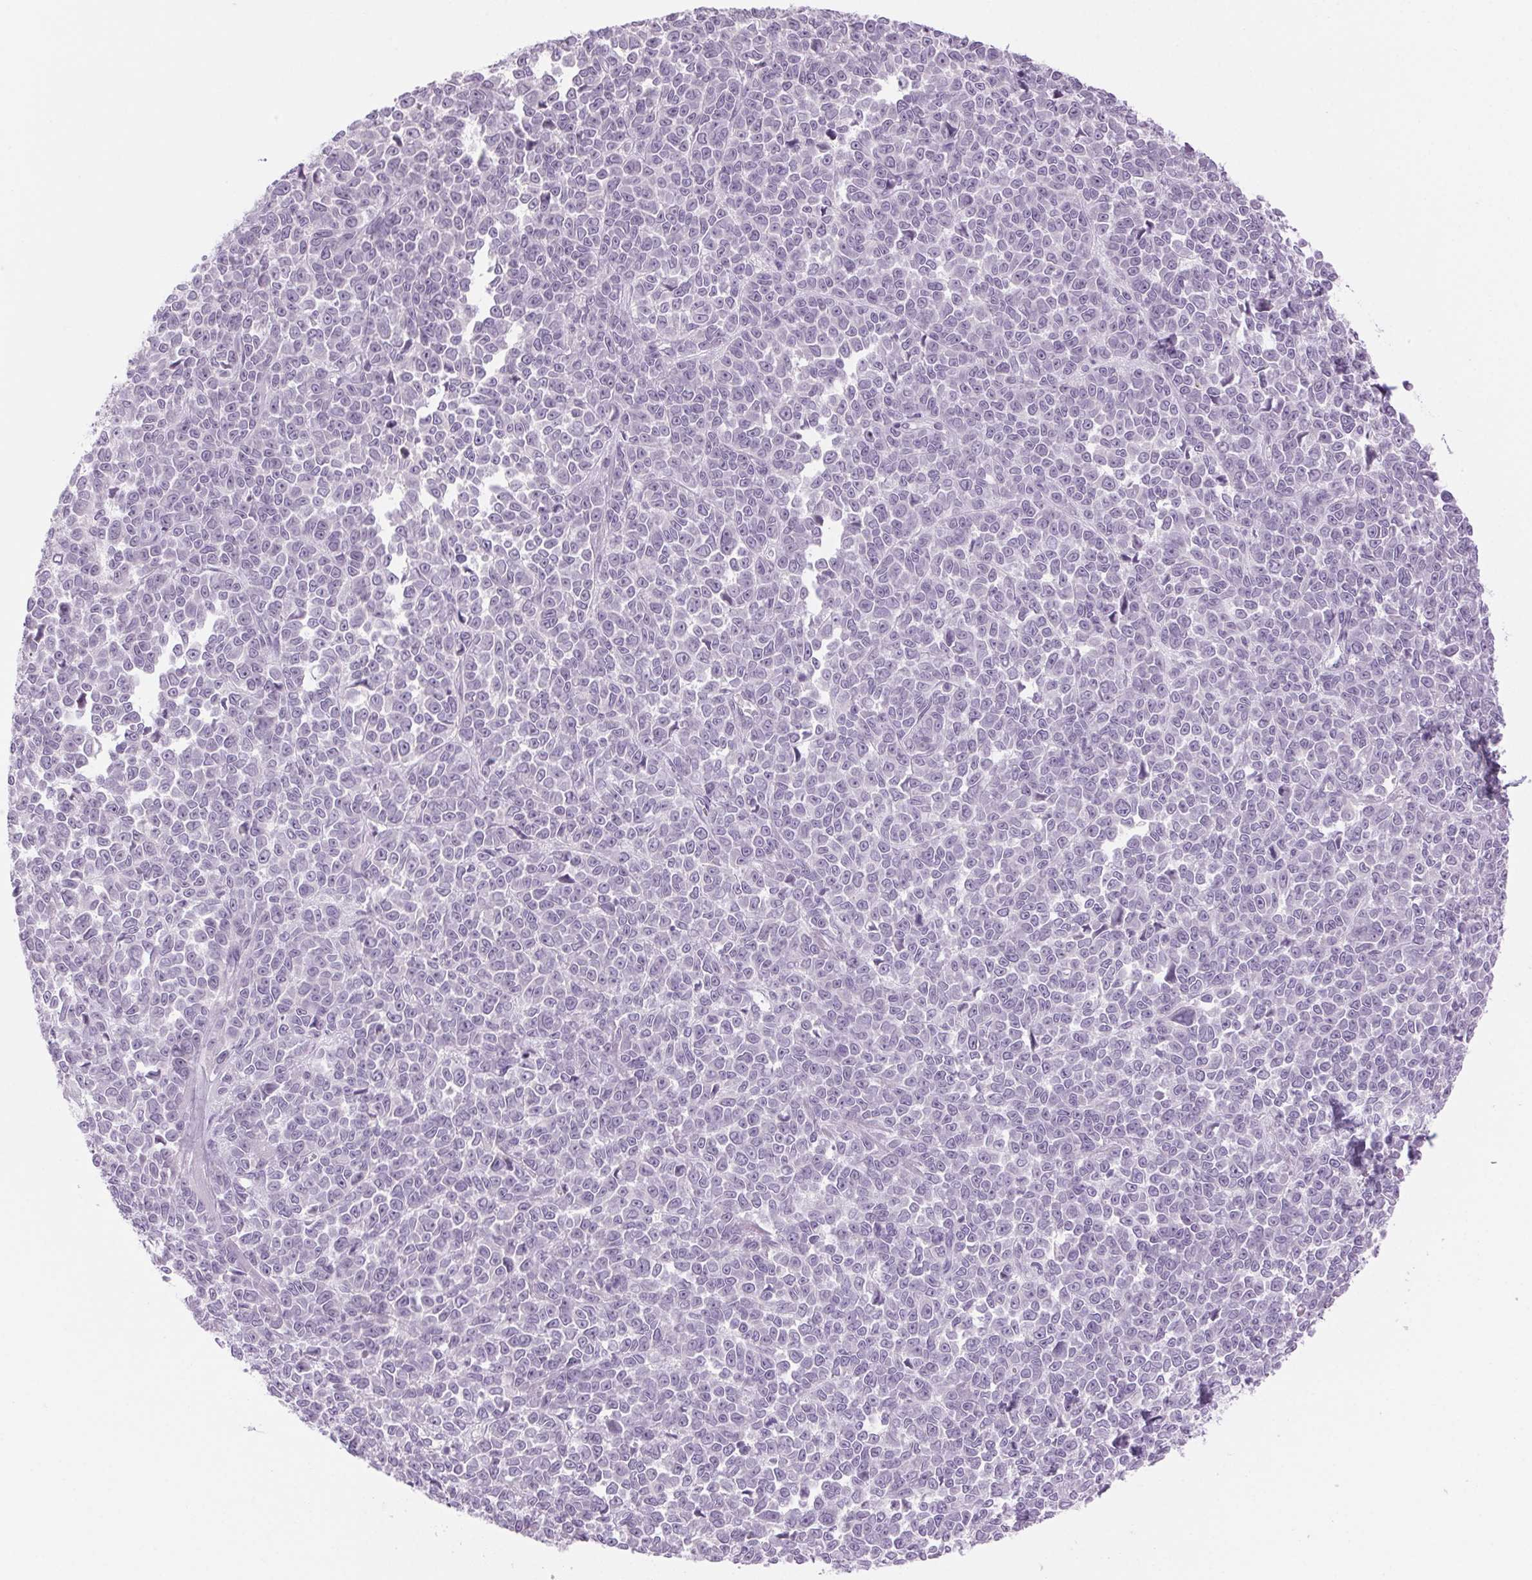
{"staining": {"intensity": "negative", "quantity": "none", "location": "none"}, "tissue": "melanoma", "cell_type": "Tumor cells", "image_type": "cancer", "snomed": [{"axis": "morphology", "description": "Malignant melanoma, NOS"}, {"axis": "topography", "description": "Skin"}], "caption": "A high-resolution histopathology image shows immunohistochemistry (IHC) staining of malignant melanoma, which reveals no significant staining in tumor cells.", "gene": "SLC6A19", "patient": {"sex": "female", "age": 95}}